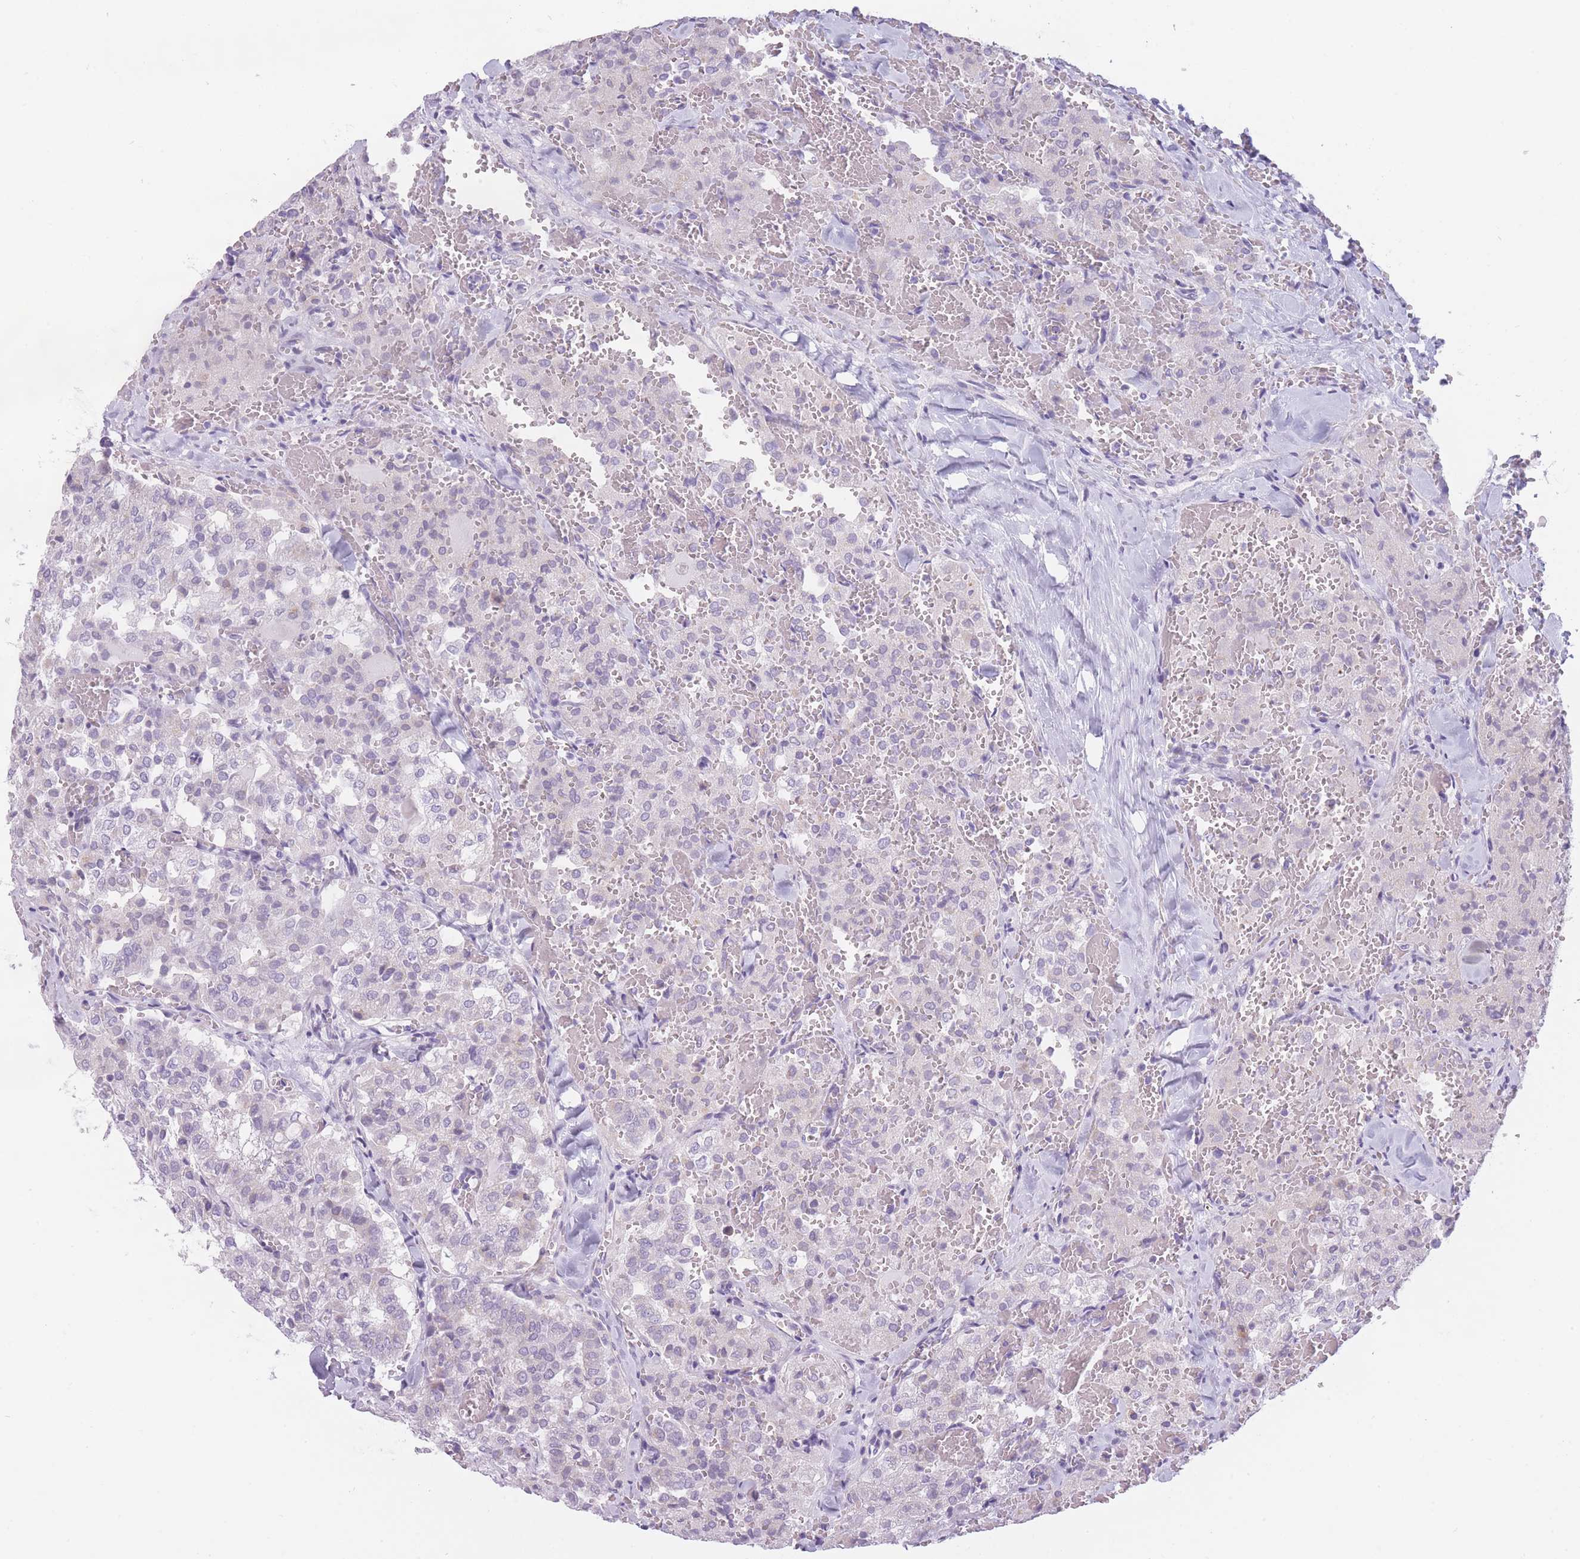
{"staining": {"intensity": "weak", "quantity": "<25%", "location": "cytoplasmic/membranous"}, "tissue": "thyroid cancer", "cell_type": "Tumor cells", "image_type": "cancer", "snomed": [{"axis": "morphology", "description": "Follicular adenoma carcinoma, NOS"}, {"axis": "topography", "description": "Thyroid gland"}], "caption": "Immunohistochemistry of human thyroid follicular adenoma carcinoma exhibits no expression in tumor cells. (DAB (3,3'-diaminobenzidine) immunohistochemistry (IHC) with hematoxylin counter stain).", "gene": "GGT1", "patient": {"sex": "male", "age": 75}}